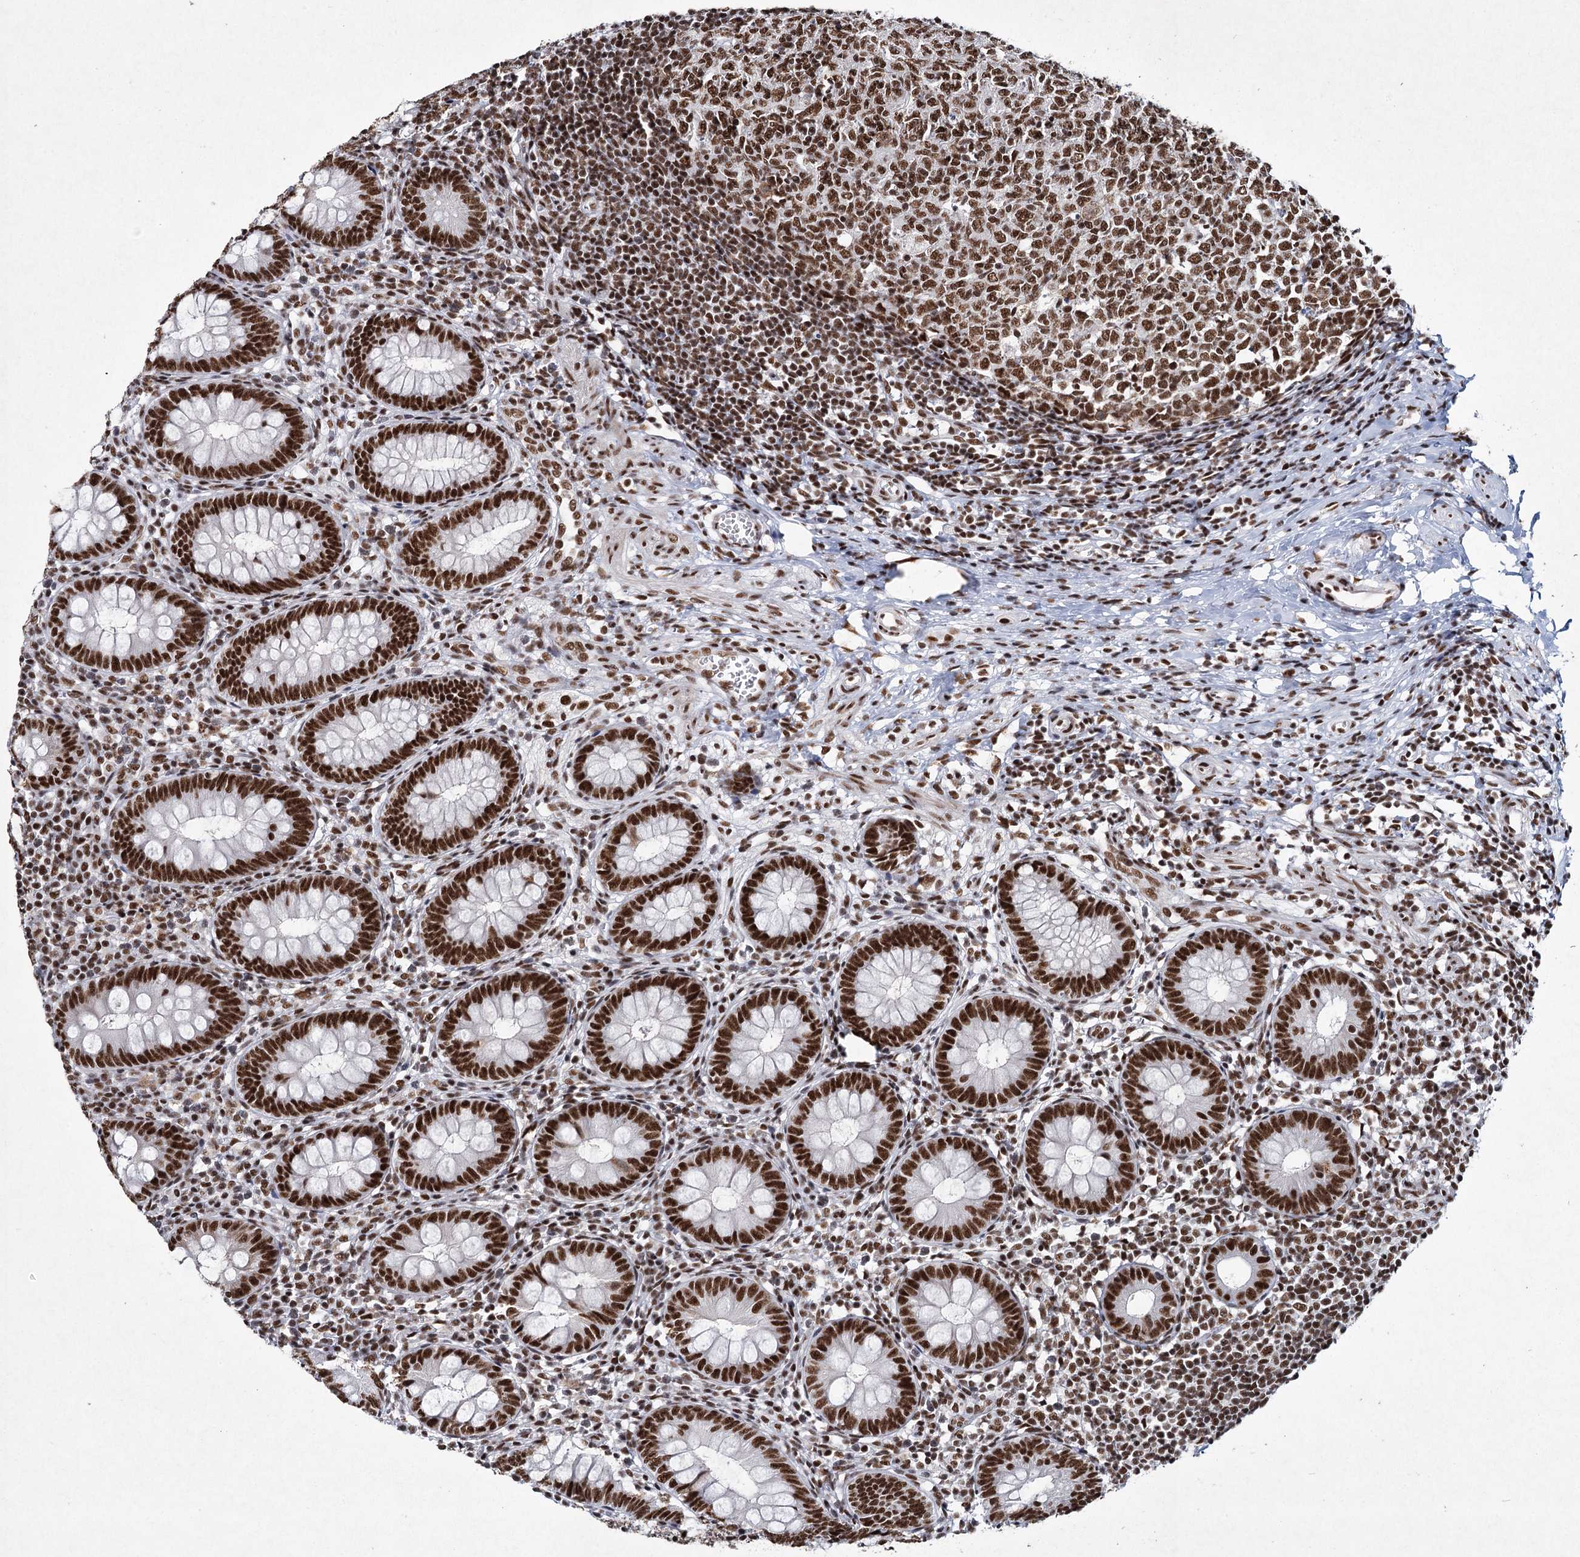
{"staining": {"intensity": "strong", "quantity": ">75%", "location": "cytoplasmic/membranous,nuclear"}, "tissue": "appendix", "cell_type": "Glandular cells", "image_type": "normal", "snomed": [{"axis": "morphology", "description": "Normal tissue, NOS"}, {"axis": "topography", "description": "Appendix"}], "caption": "High-magnification brightfield microscopy of normal appendix stained with DAB (3,3'-diaminobenzidine) (brown) and counterstained with hematoxylin (blue). glandular cells exhibit strong cytoplasmic/membranous,nuclear staining is identified in about>75% of cells. The staining was performed using DAB (3,3'-diaminobenzidine), with brown indicating positive protein expression. Nuclei are stained blue with hematoxylin.", "gene": "SCAF8", "patient": {"sex": "male", "age": 14}}